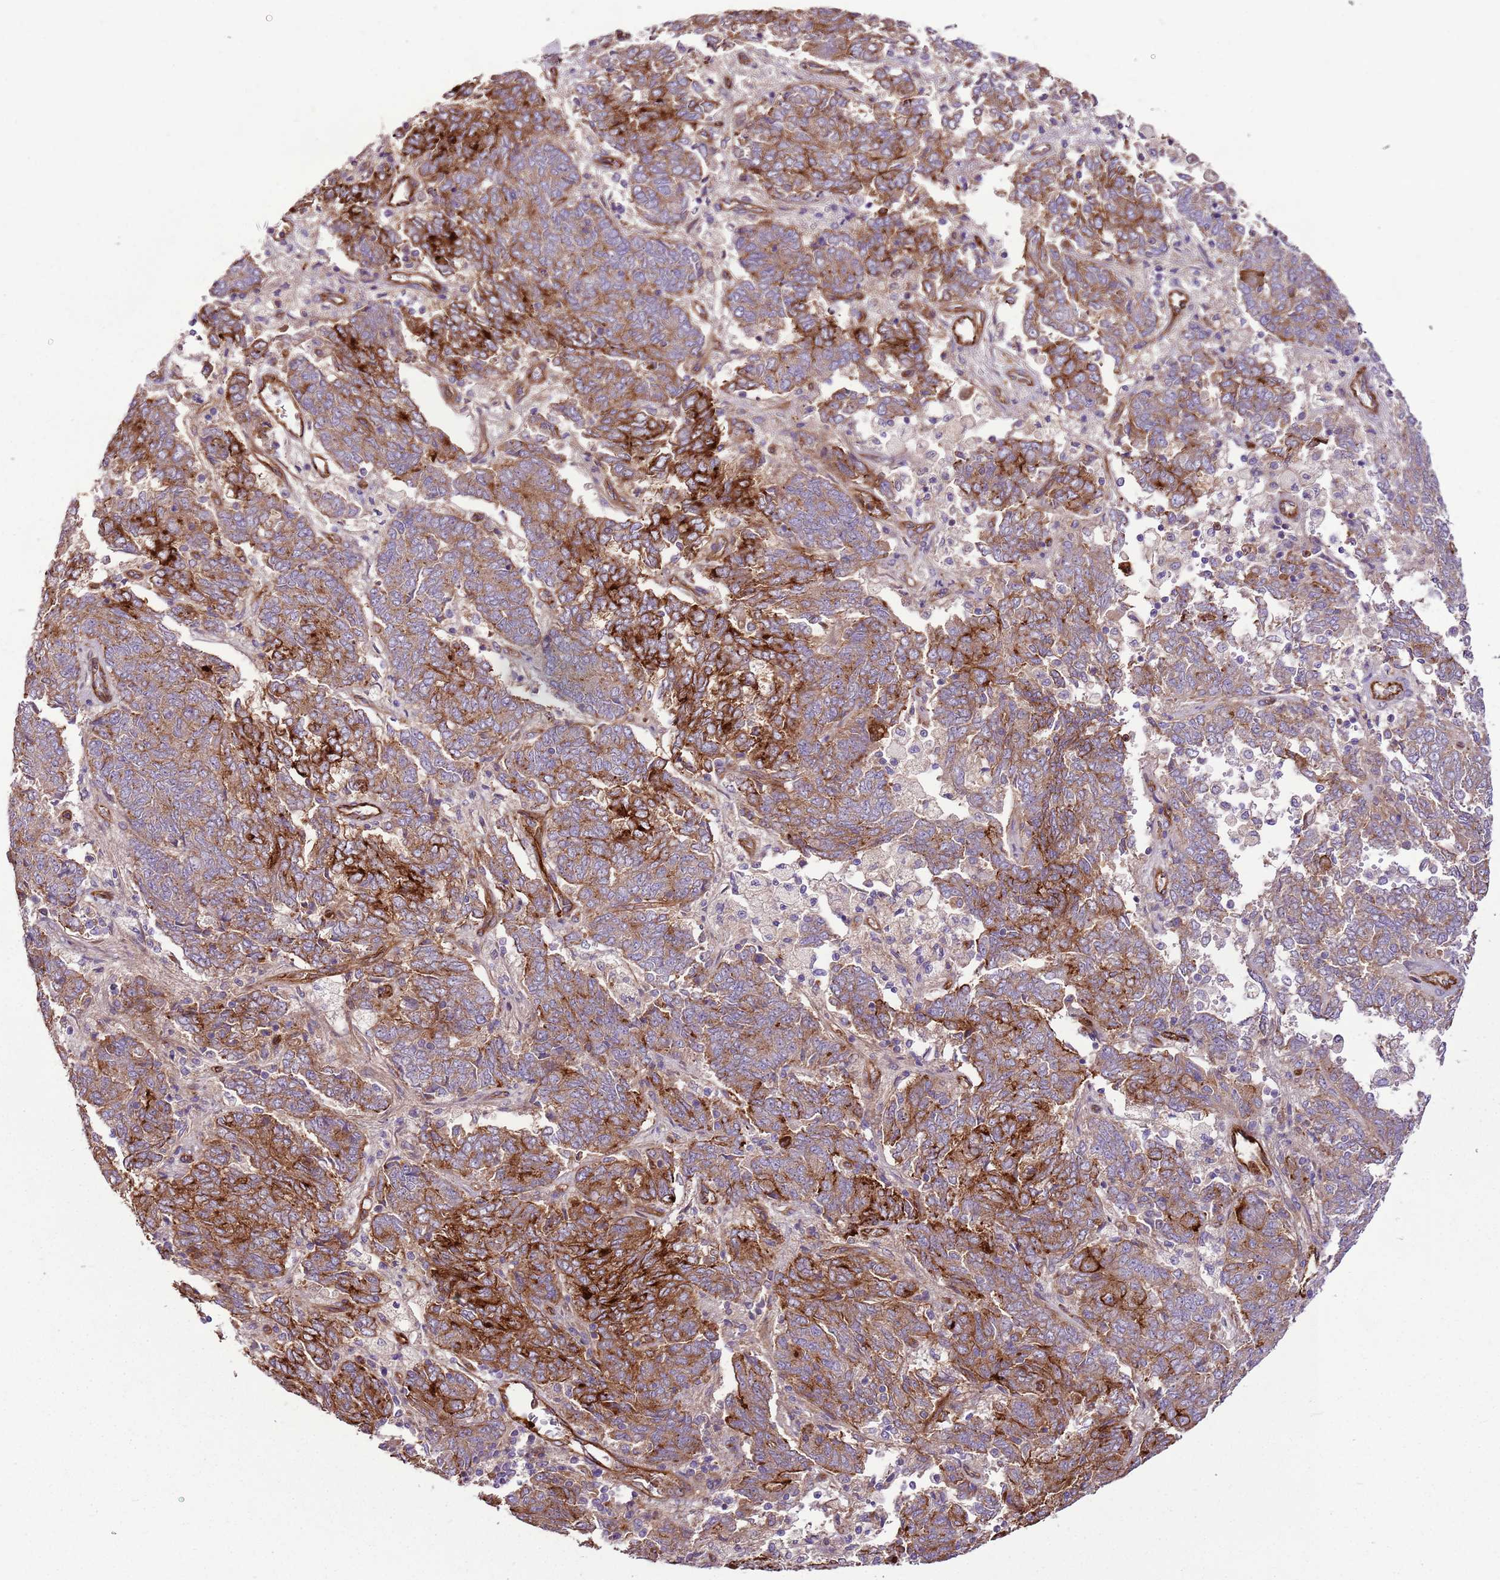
{"staining": {"intensity": "strong", "quantity": "25%-75%", "location": "cytoplasmic/membranous"}, "tissue": "endometrial cancer", "cell_type": "Tumor cells", "image_type": "cancer", "snomed": [{"axis": "morphology", "description": "Adenocarcinoma, NOS"}, {"axis": "topography", "description": "Endometrium"}], "caption": "Endometrial adenocarcinoma stained for a protein (brown) exhibits strong cytoplasmic/membranous positive staining in approximately 25%-75% of tumor cells.", "gene": "ZNF827", "patient": {"sex": "female", "age": 80}}